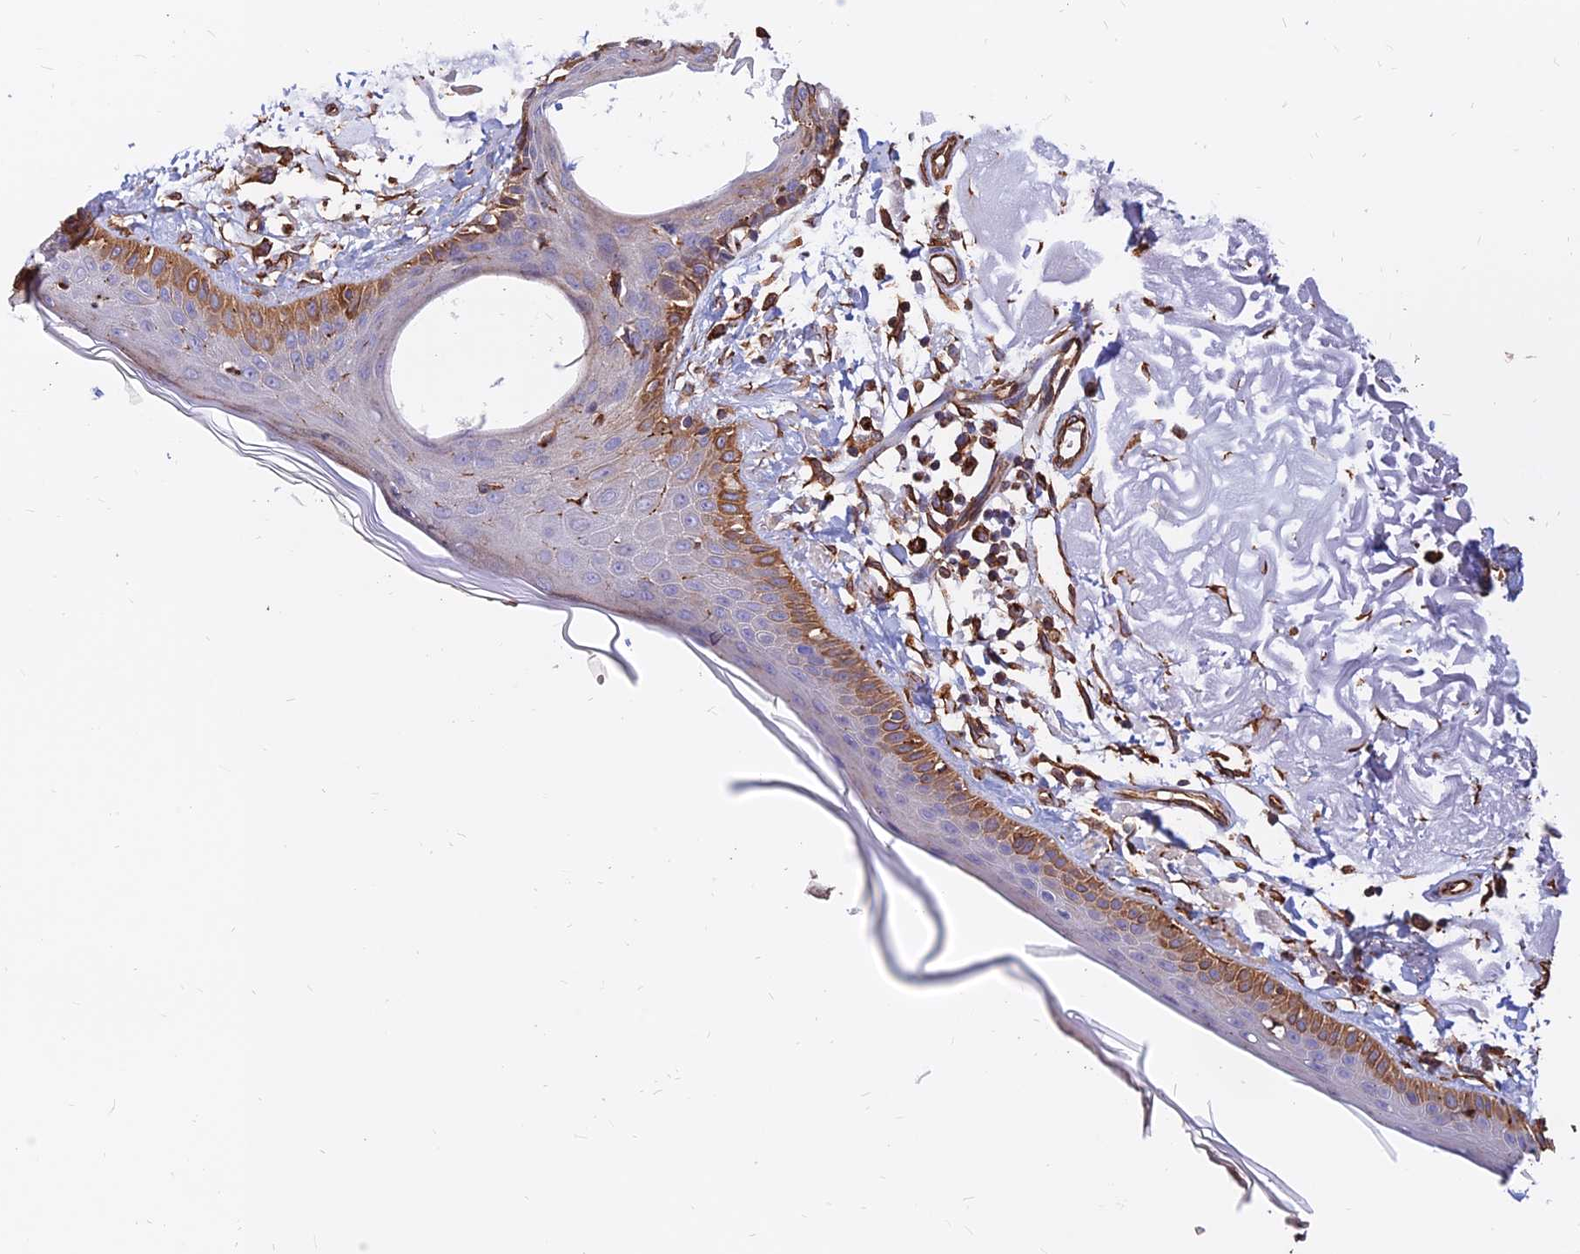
{"staining": {"intensity": "strong", "quantity": ">75%", "location": "cytoplasmic/membranous"}, "tissue": "skin", "cell_type": "Fibroblasts", "image_type": "normal", "snomed": [{"axis": "morphology", "description": "Normal tissue, NOS"}, {"axis": "topography", "description": "Skin"}, {"axis": "topography", "description": "Skeletal muscle"}], "caption": "Immunohistochemical staining of benign human skin demonstrates high levels of strong cytoplasmic/membranous staining in approximately >75% of fibroblasts. Nuclei are stained in blue.", "gene": "CDK18", "patient": {"sex": "male", "age": 83}}